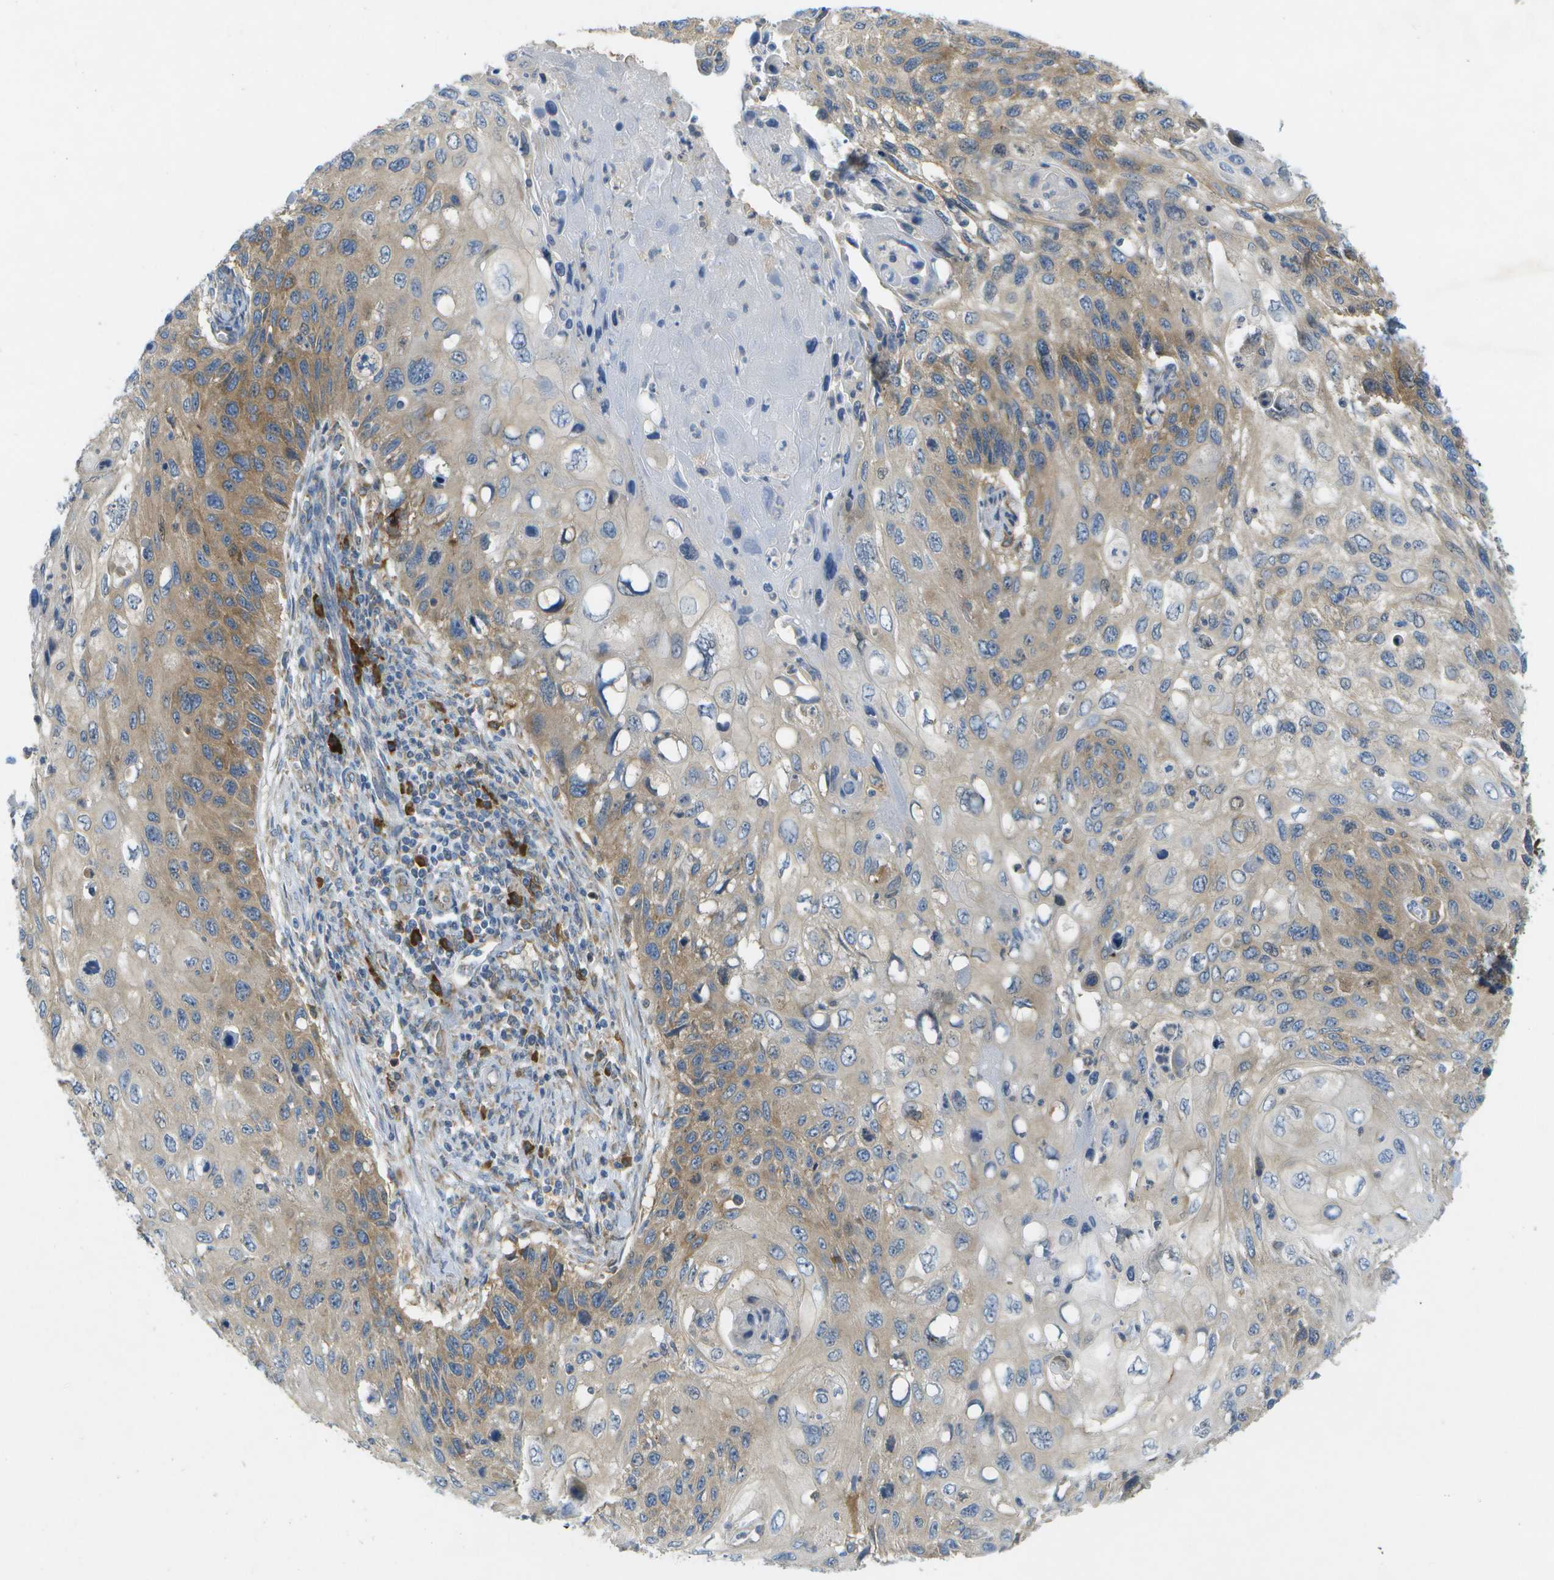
{"staining": {"intensity": "moderate", "quantity": "25%-75%", "location": "cytoplasmic/membranous"}, "tissue": "cervical cancer", "cell_type": "Tumor cells", "image_type": "cancer", "snomed": [{"axis": "morphology", "description": "Squamous cell carcinoma, NOS"}, {"axis": "topography", "description": "Cervix"}], "caption": "Protein positivity by immunohistochemistry (IHC) exhibits moderate cytoplasmic/membranous positivity in approximately 25%-75% of tumor cells in cervical cancer.", "gene": "WNK2", "patient": {"sex": "female", "age": 70}}